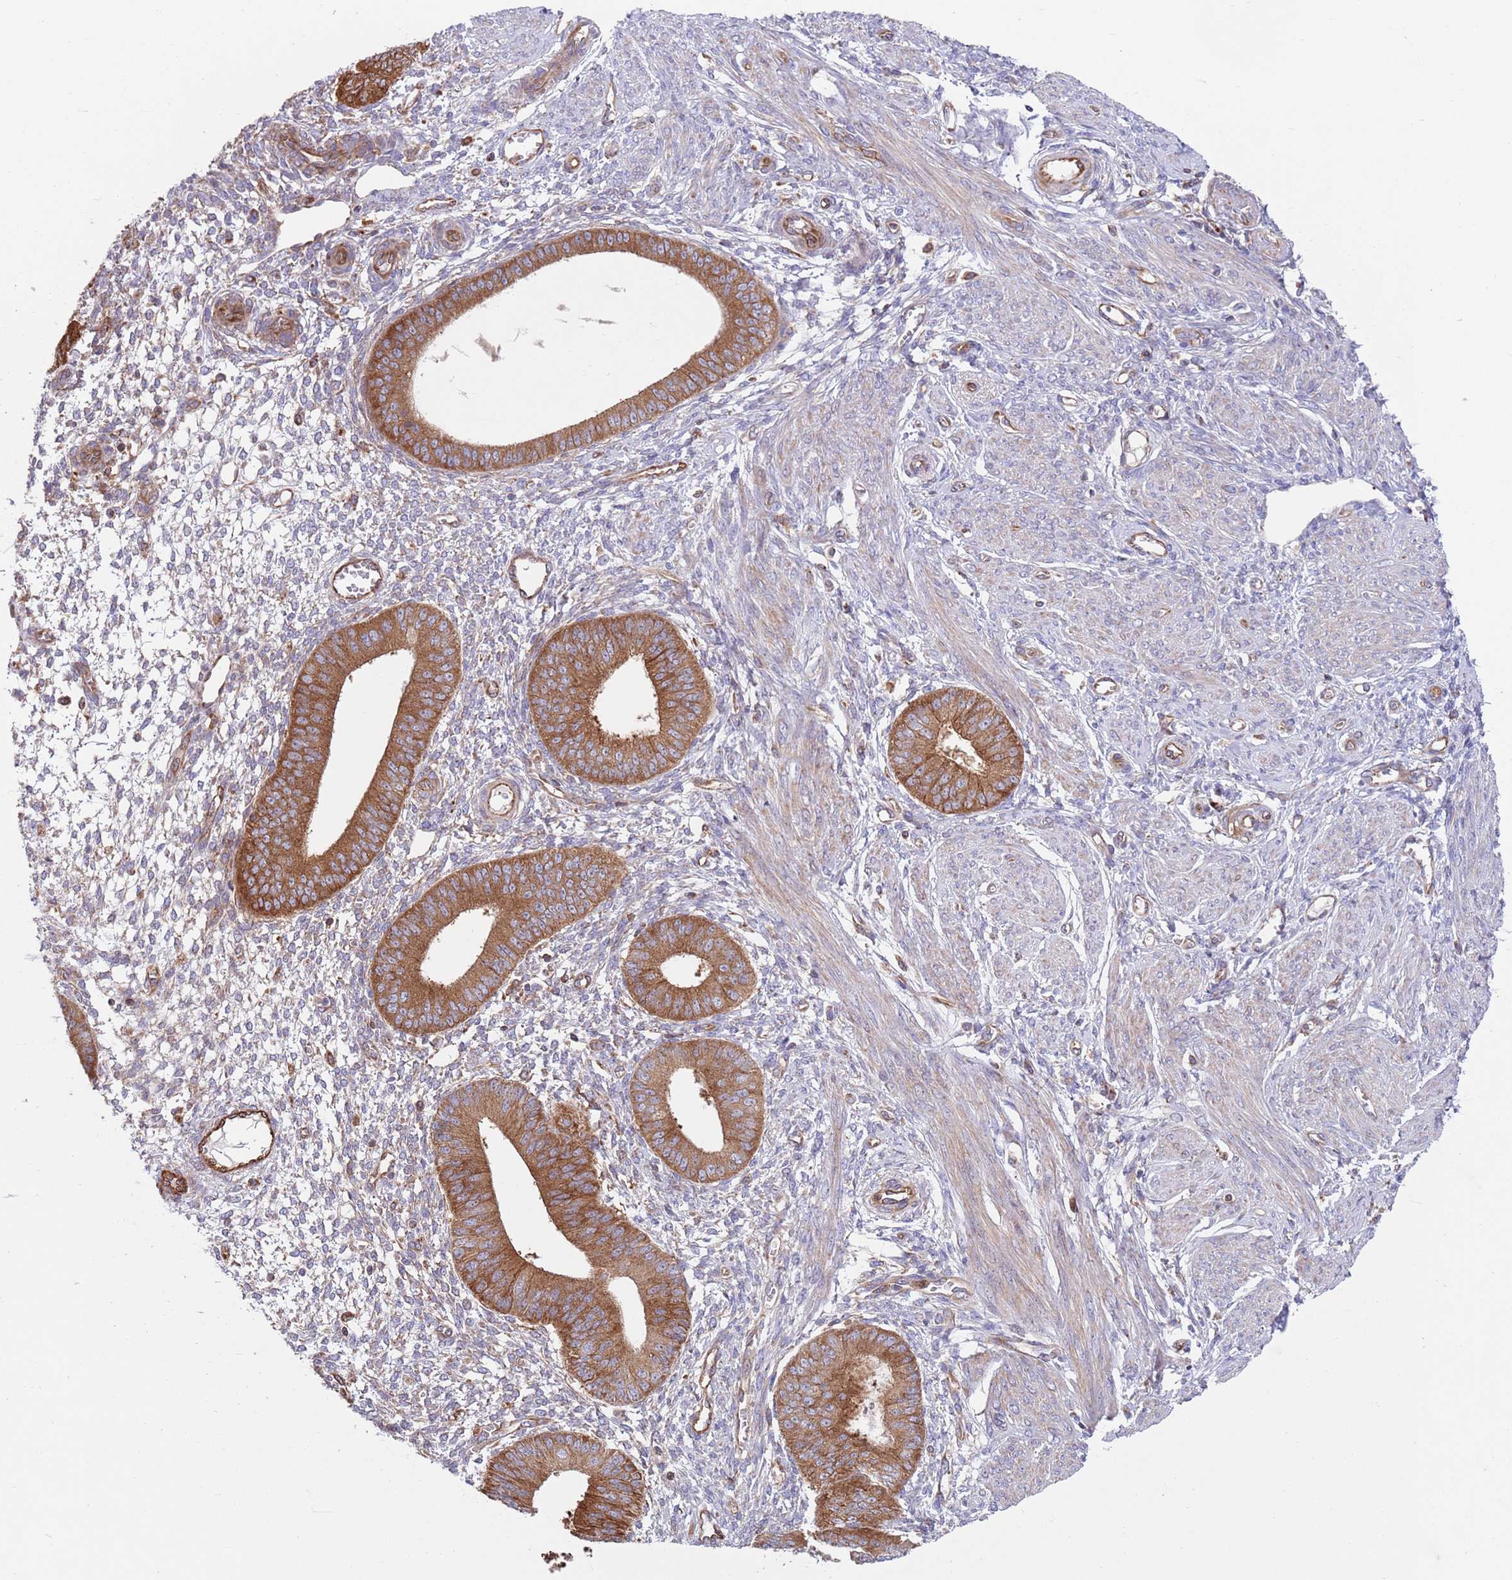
{"staining": {"intensity": "negative", "quantity": "none", "location": "none"}, "tissue": "endometrium", "cell_type": "Cells in endometrial stroma", "image_type": "normal", "snomed": [{"axis": "morphology", "description": "Normal tissue, NOS"}, {"axis": "topography", "description": "Endometrium"}], "caption": "High magnification brightfield microscopy of normal endometrium stained with DAB (brown) and counterstained with hematoxylin (blue): cells in endometrial stroma show no significant positivity. (Brightfield microscopy of DAB (3,3'-diaminobenzidine) immunohistochemistry at high magnification).", "gene": "ZMYM5", "patient": {"sex": "female", "age": 49}}